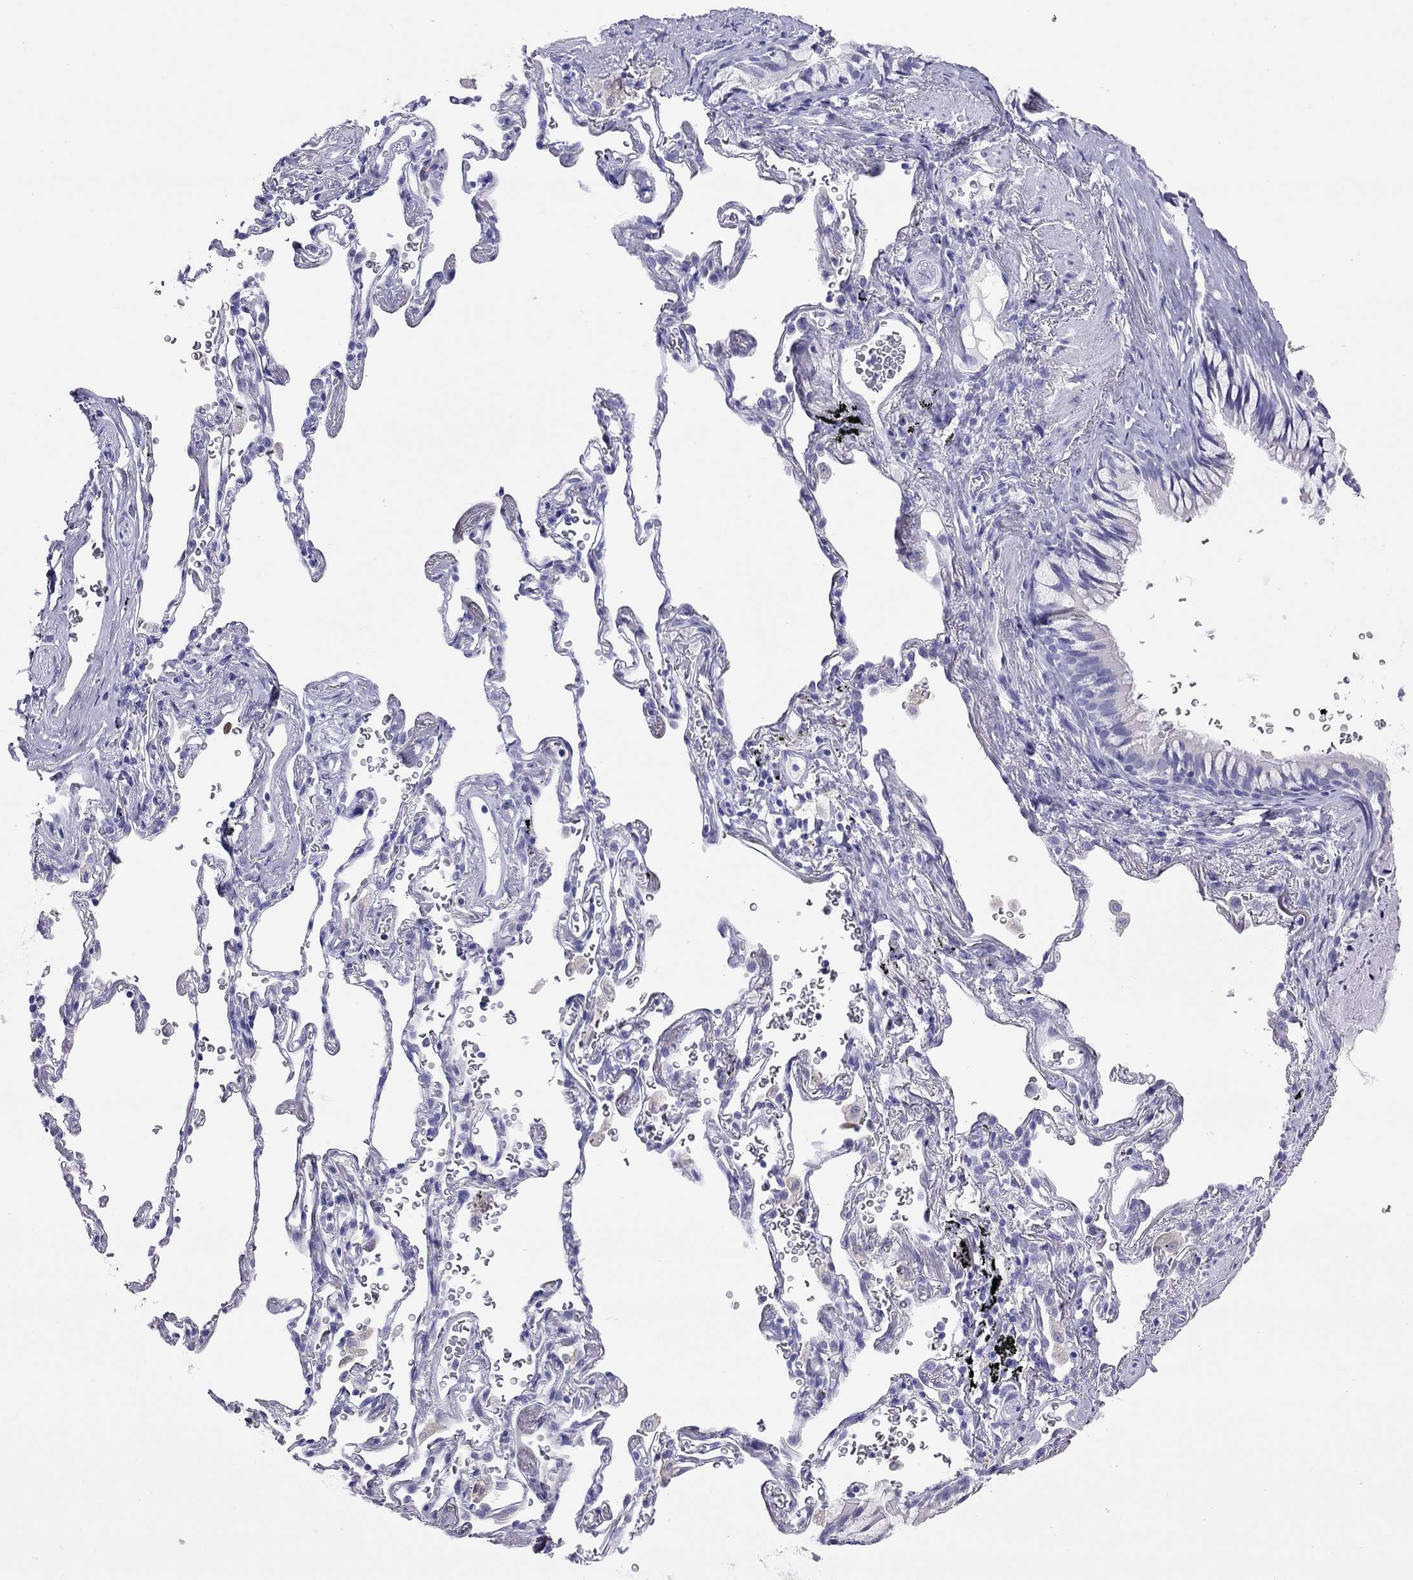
{"staining": {"intensity": "negative", "quantity": "none", "location": "none"}, "tissue": "adipose tissue", "cell_type": "Adipocytes", "image_type": "normal", "snomed": [{"axis": "morphology", "description": "Normal tissue, NOS"}, {"axis": "morphology", "description": "Adenocarcinoma, NOS"}, {"axis": "topography", "description": "Cartilage tissue"}, {"axis": "topography", "description": "Lung"}], "caption": "Human adipose tissue stained for a protein using IHC reveals no staining in adipocytes.", "gene": "HLA", "patient": {"sex": "male", "age": 59}}